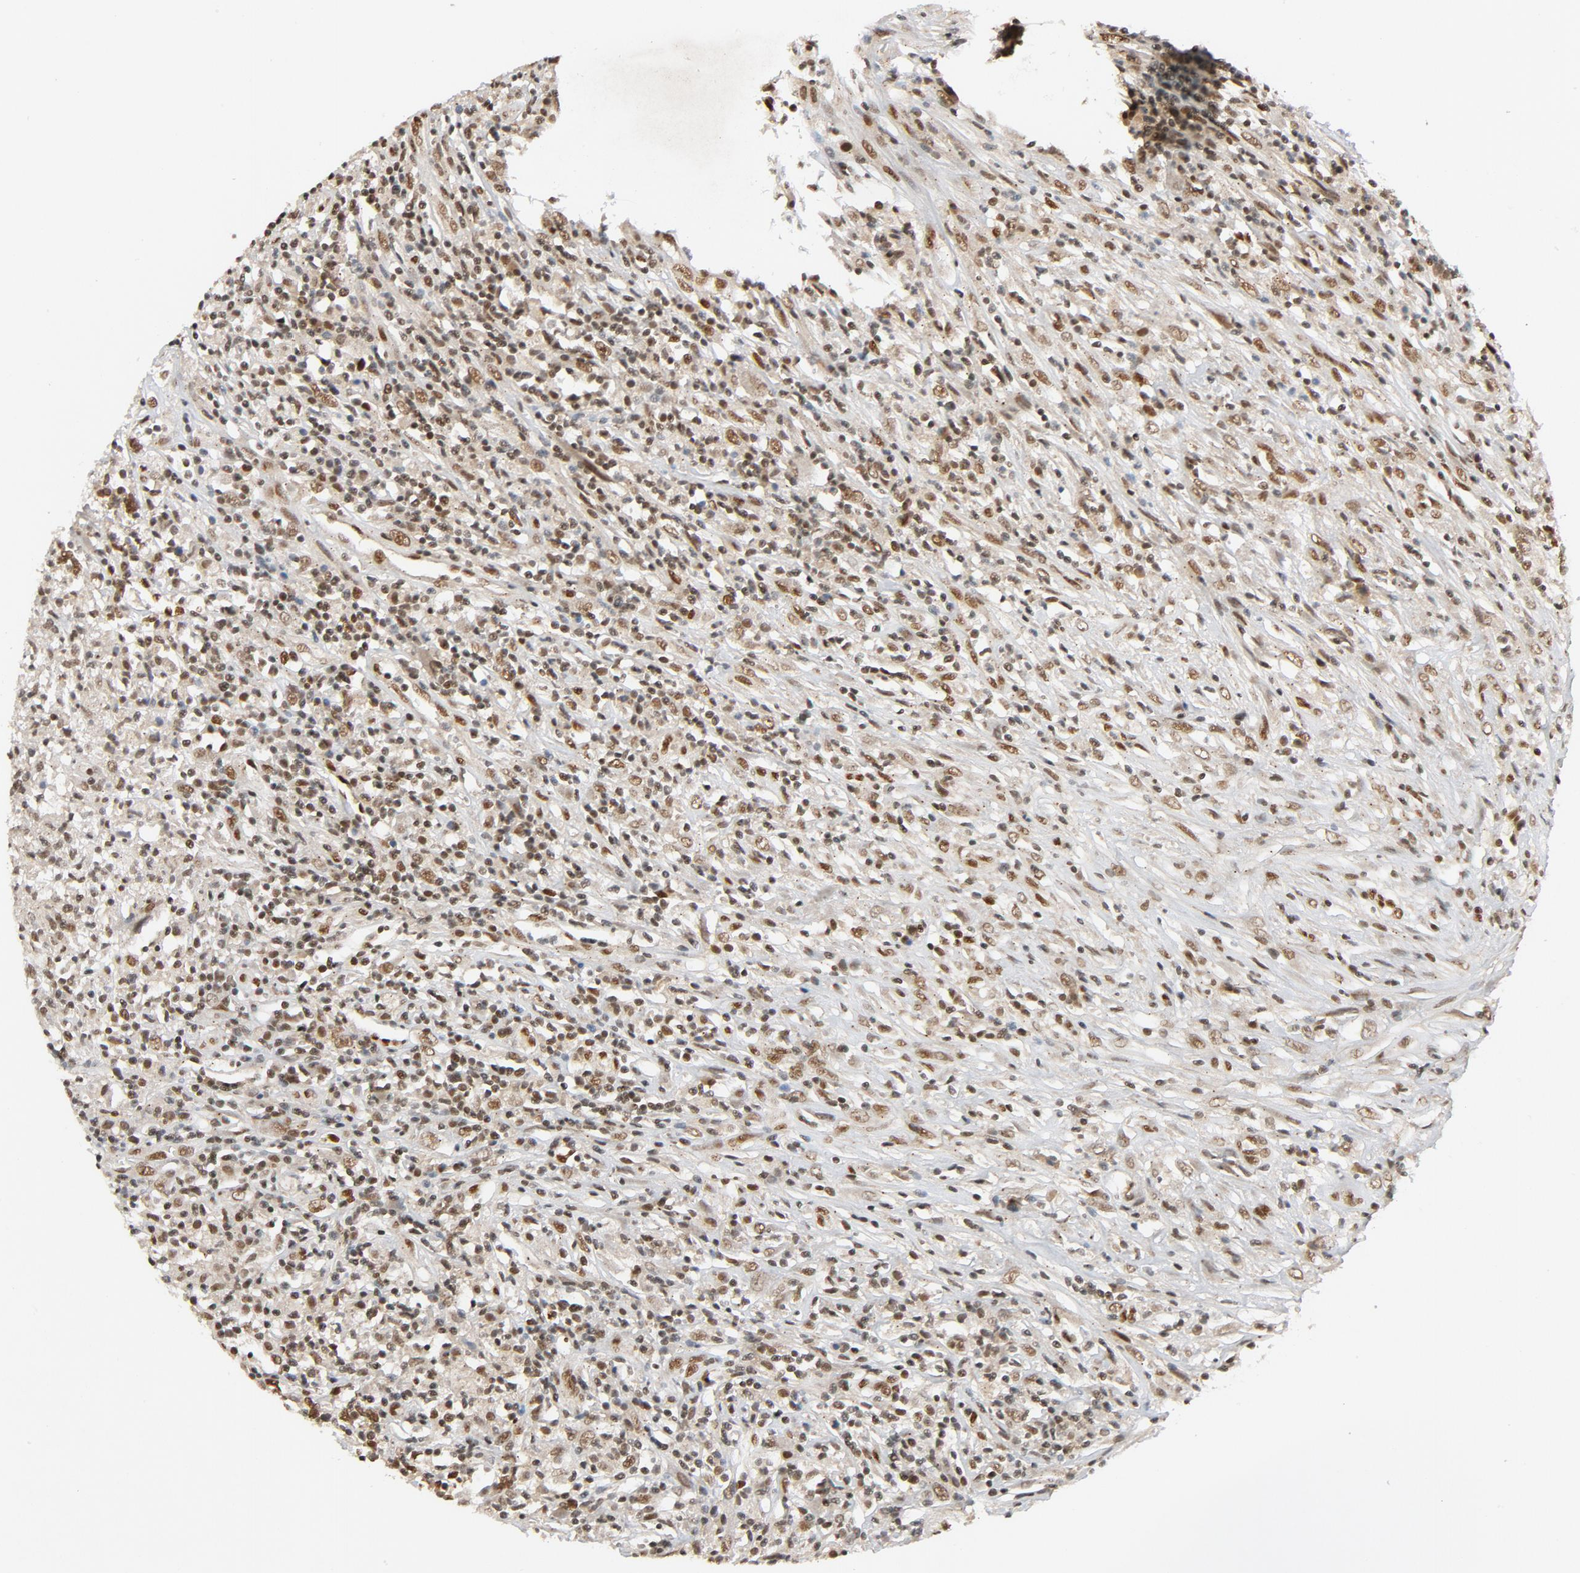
{"staining": {"intensity": "moderate", "quantity": ">75%", "location": "nuclear"}, "tissue": "lymphoma", "cell_type": "Tumor cells", "image_type": "cancer", "snomed": [{"axis": "morphology", "description": "Malignant lymphoma, non-Hodgkin's type, High grade"}, {"axis": "topography", "description": "Lymph node"}], "caption": "This is an image of immunohistochemistry staining of high-grade malignant lymphoma, non-Hodgkin's type, which shows moderate staining in the nuclear of tumor cells.", "gene": "SMARCD1", "patient": {"sex": "female", "age": 84}}